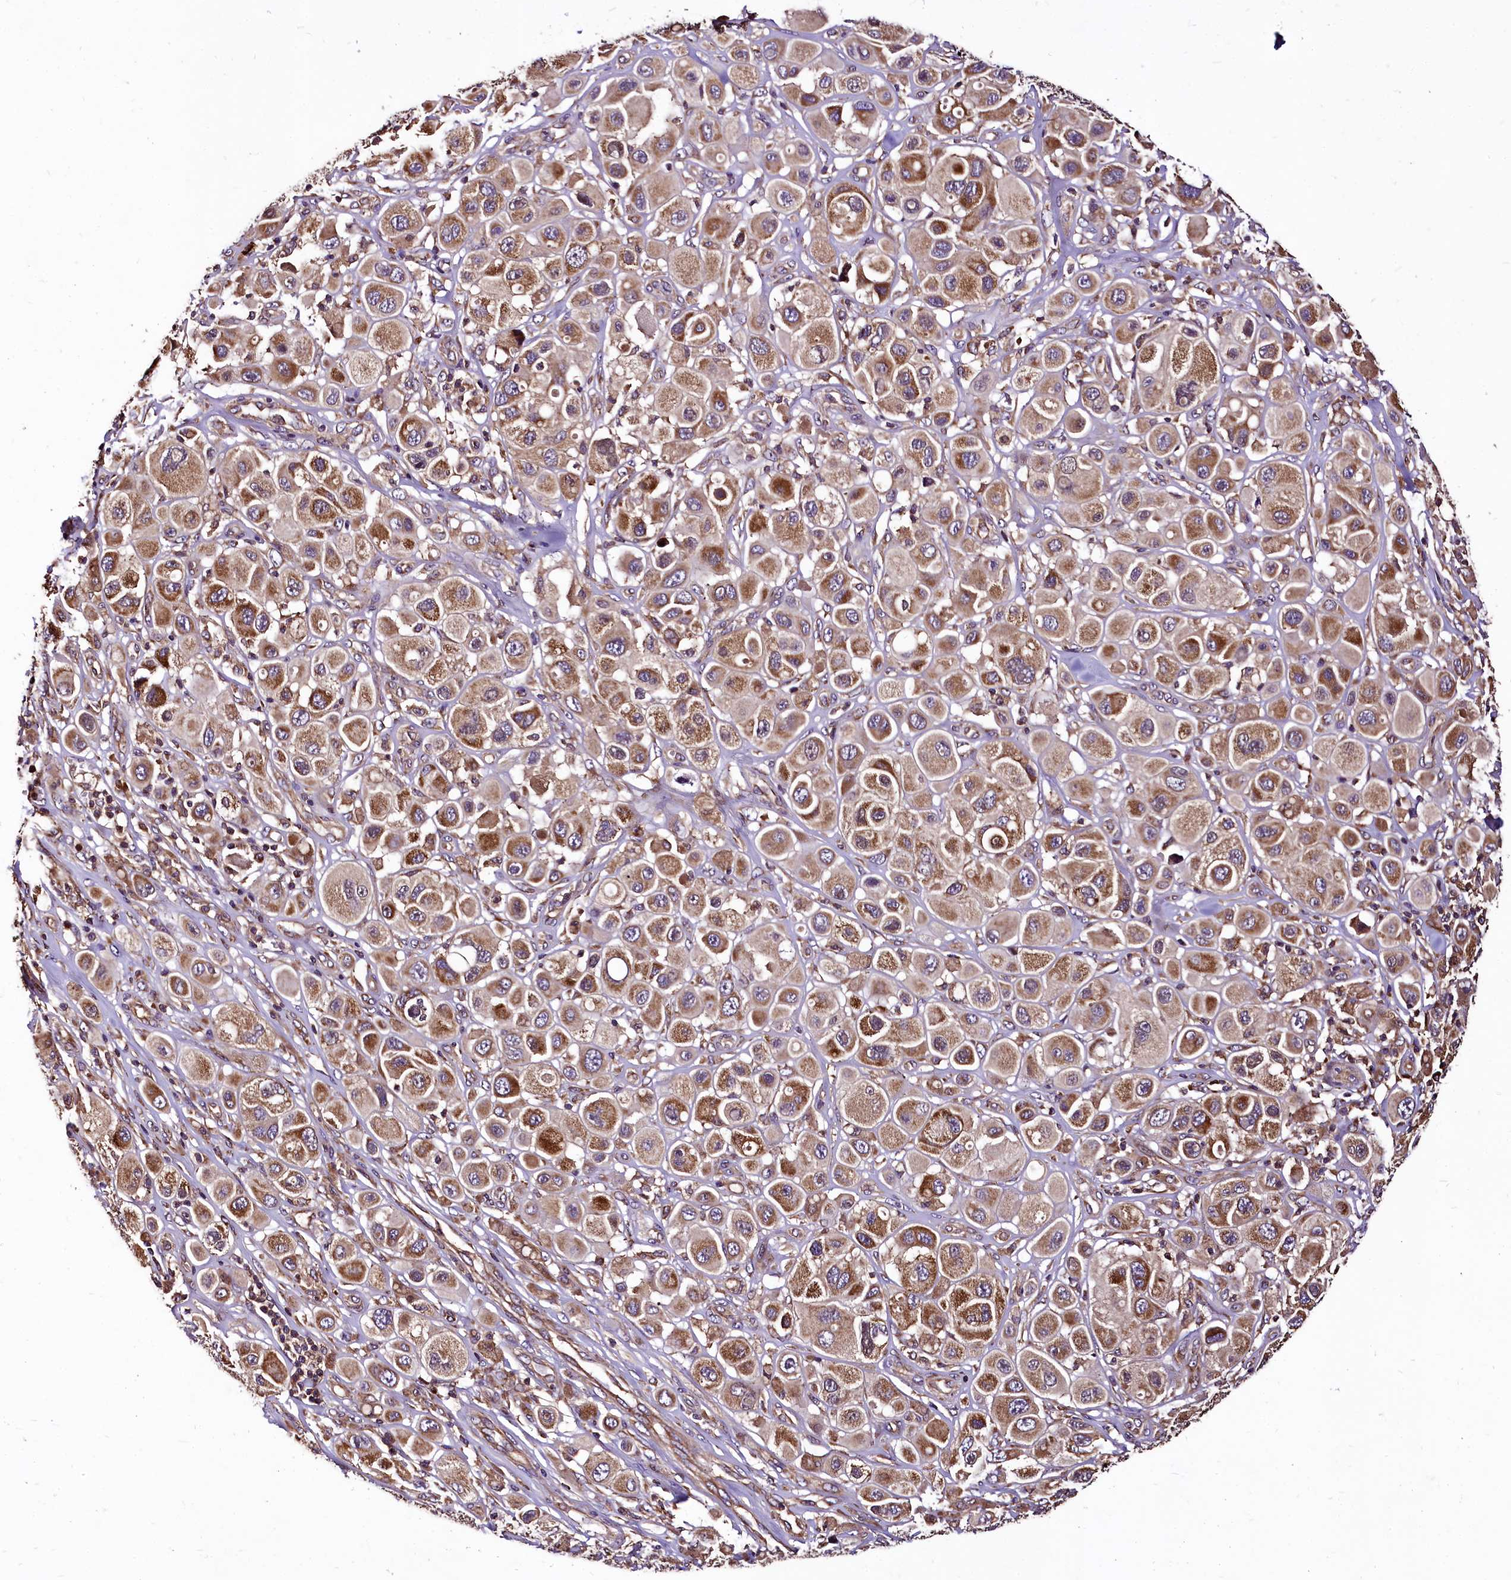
{"staining": {"intensity": "strong", "quantity": ">75%", "location": "cytoplasmic/membranous"}, "tissue": "melanoma", "cell_type": "Tumor cells", "image_type": "cancer", "snomed": [{"axis": "morphology", "description": "Malignant melanoma, Metastatic site"}, {"axis": "topography", "description": "Skin"}], "caption": "The immunohistochemical stain shows strong cytoplasmic/membranous positivity in tumor cells of malignant melanoma (metastatic site) tissue.", "gene": "LRSAM1", "patient": {"sex": "male", "age": 41}}